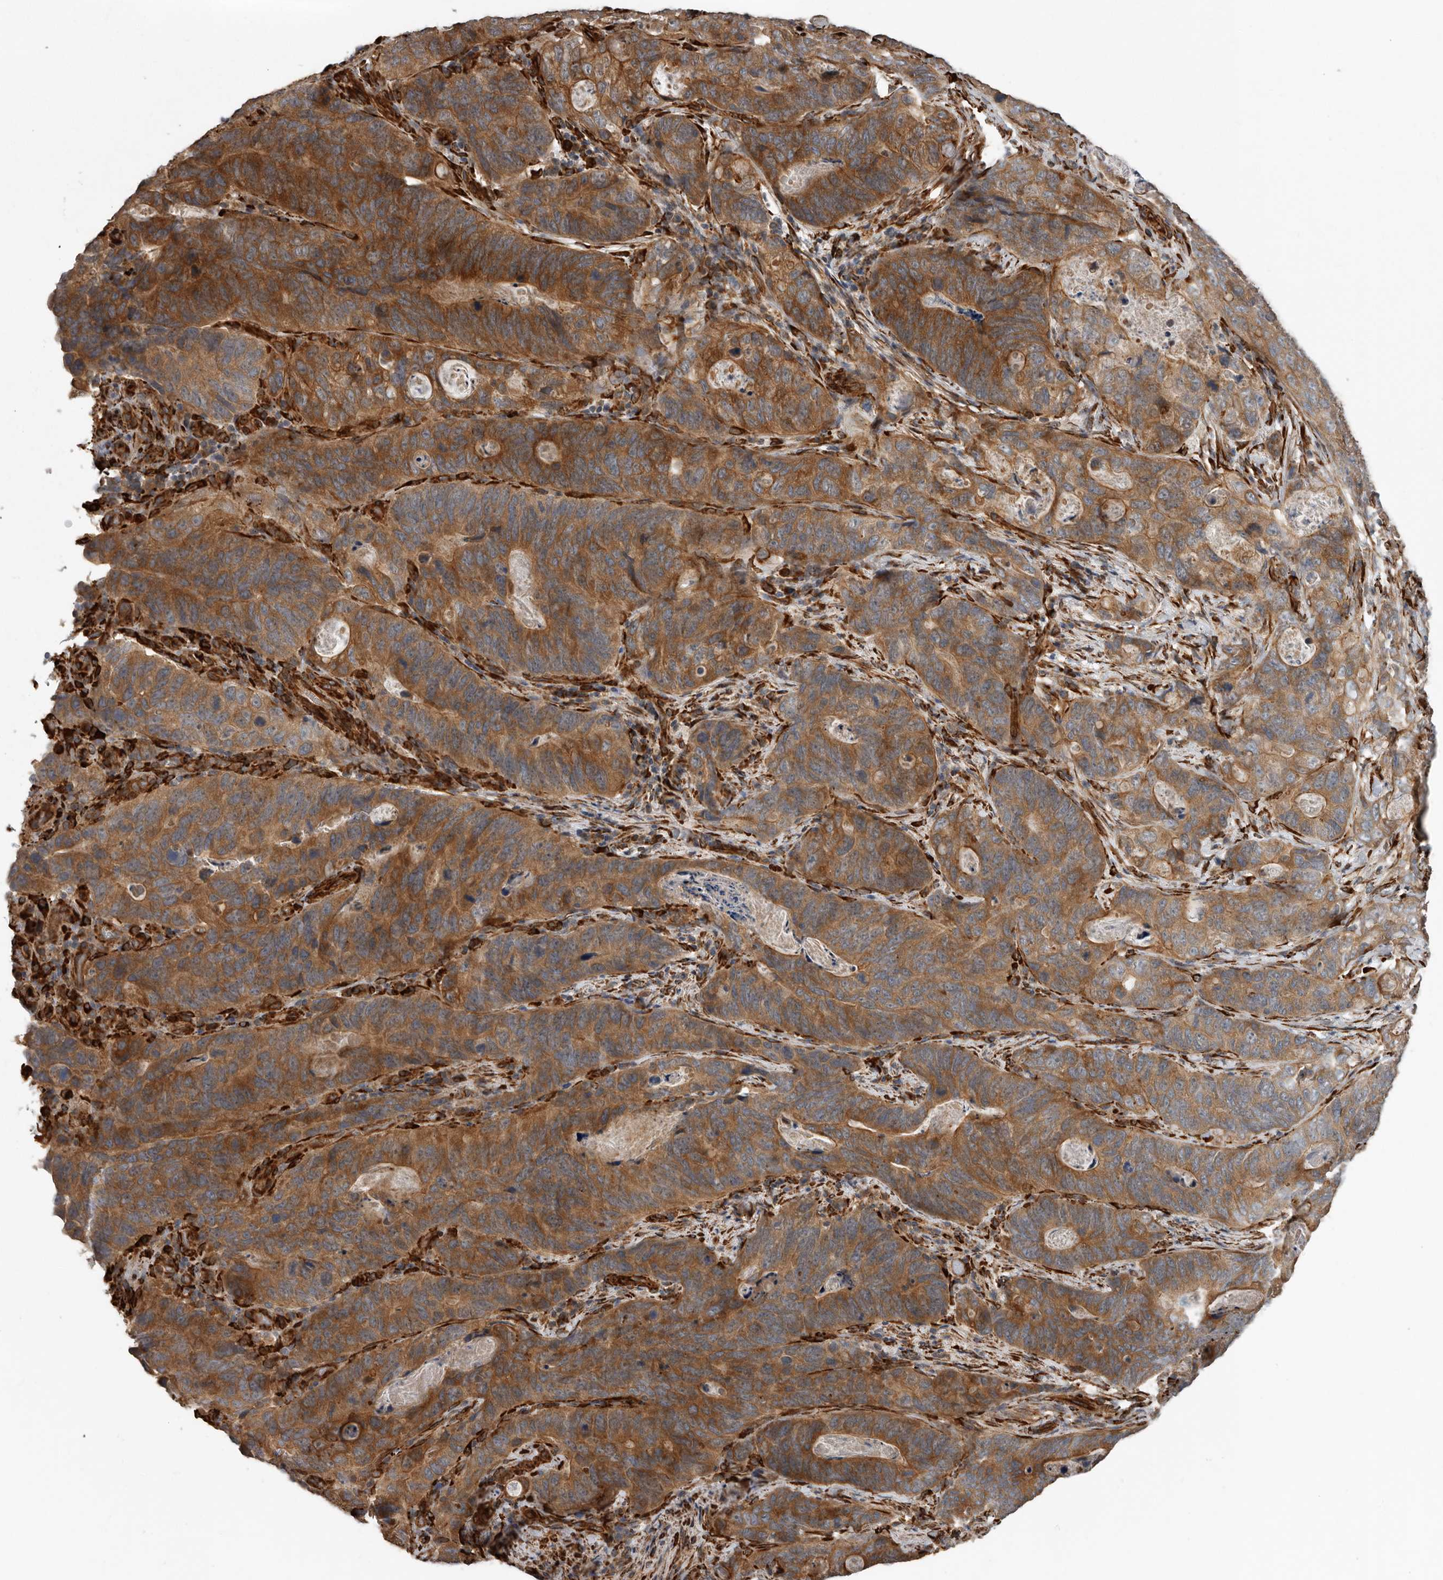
{"staining": {"intensity": "strong", "quantity": ">75%", "location": "cytoplasmic/membranous"}, "tissue": "stomach cancer", "cell_type": "Tumor cells", "image_type": "cancer", "snomed": [{"axis": "morphology", "description": "Normal tissue, NOS"}, {"axis": "morphology", "description": "Adenocarcinoma, NOS"}, {"axis": "topography", "description": "Stomach"}], "caption": "An image showing strong cytoplasmic/membranous staining in about >75% of tumor cells in adenocarcinoma (stomach), as visualized by brown immunohistochemical staining.", "gene": "CEP350", "patient": {"sex": "female", "age": 89}}